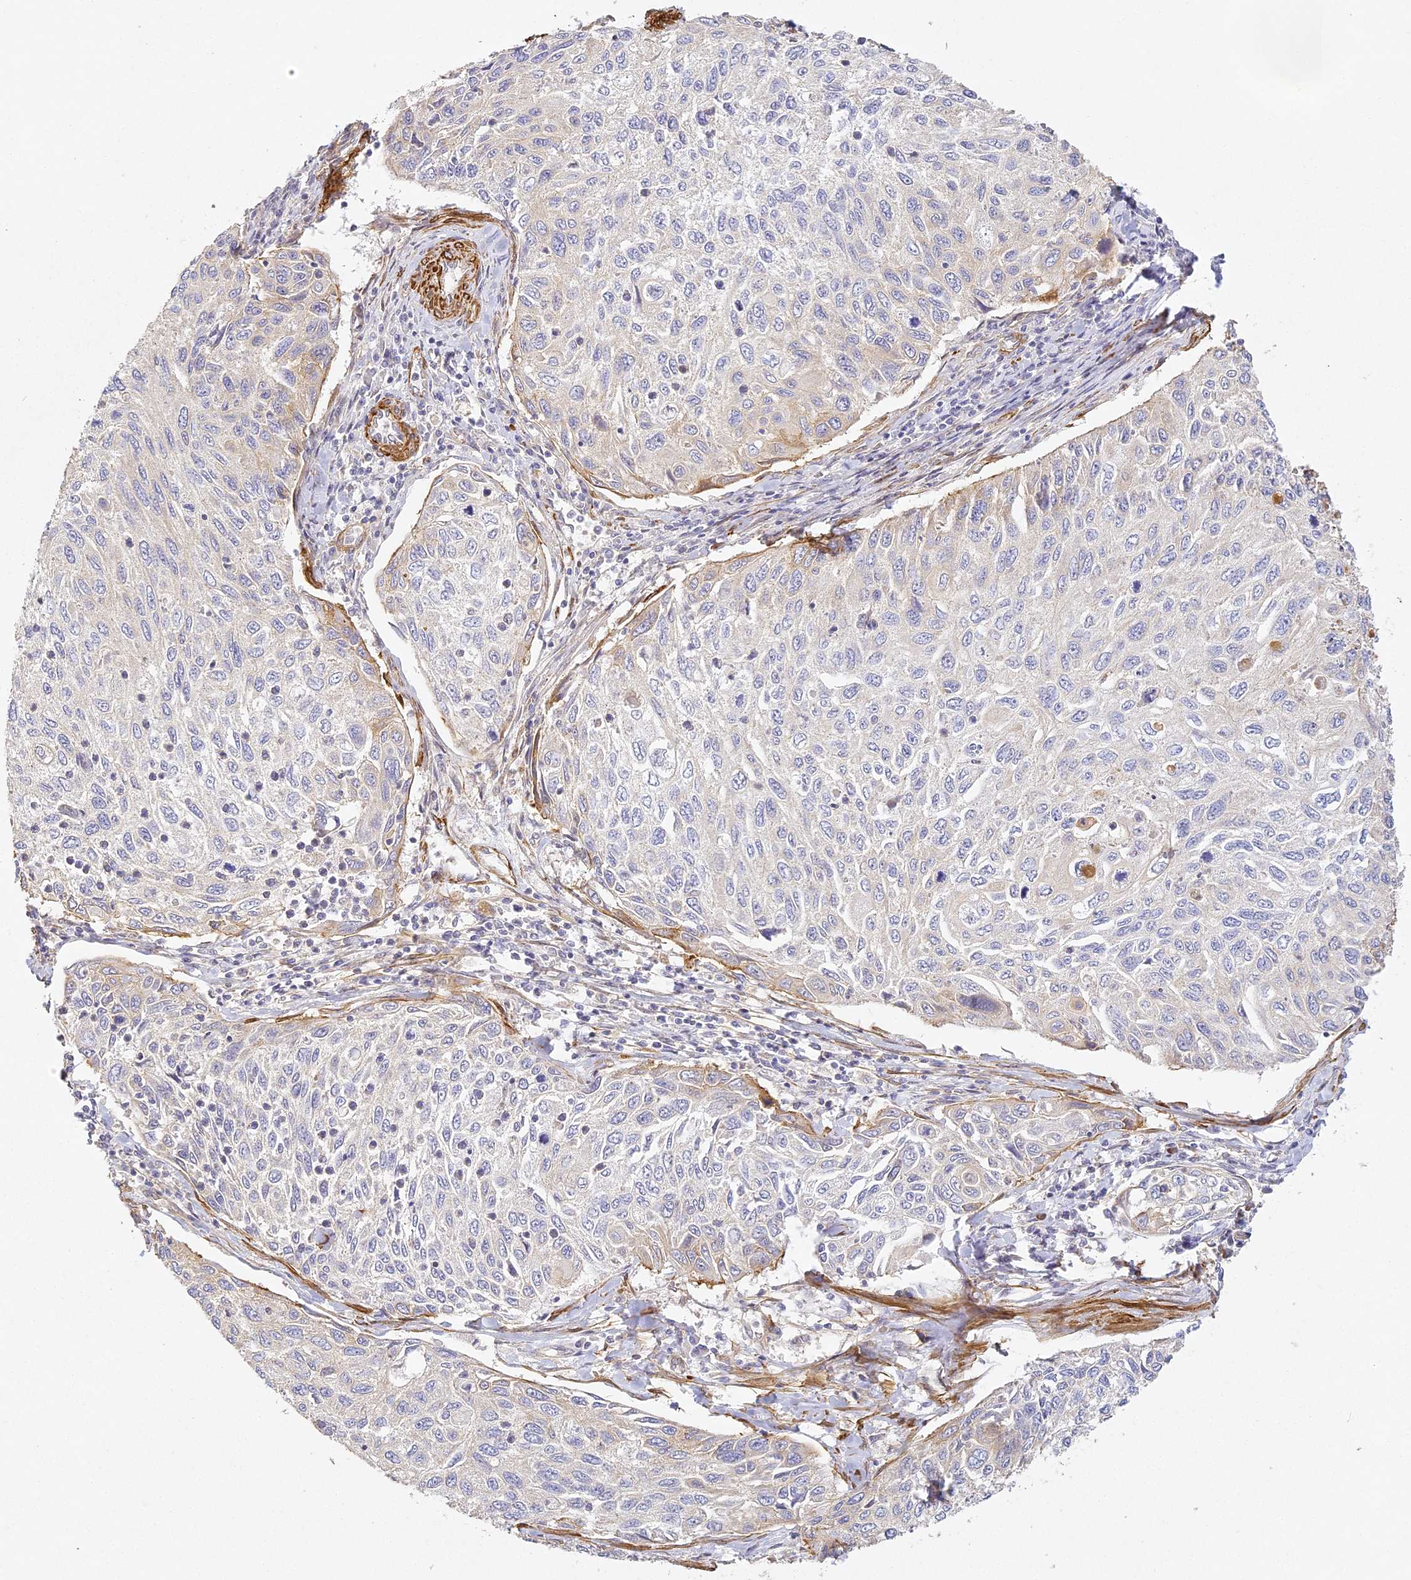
{"staining": {"intensity": "negative", "quantity": "none", "location": "none"}, "tissue": "cervical cancer", "cell_type": "Tumor cells", "image_type": "cancer", "snomed": [{"axis": "morphology", "description": "Squamous cell carcinoma, NOS"}, {"axis": "topography", "description": "Cervix"}], "caption": "Immunohistochemistry (IHC) photomicrograph of human squamous cell carcinoma (cervical) stained for a protein (brown), which shows no staining in tumor cells.", "gene": "MED28", "patient": {"sex": "female", "age": 70}}